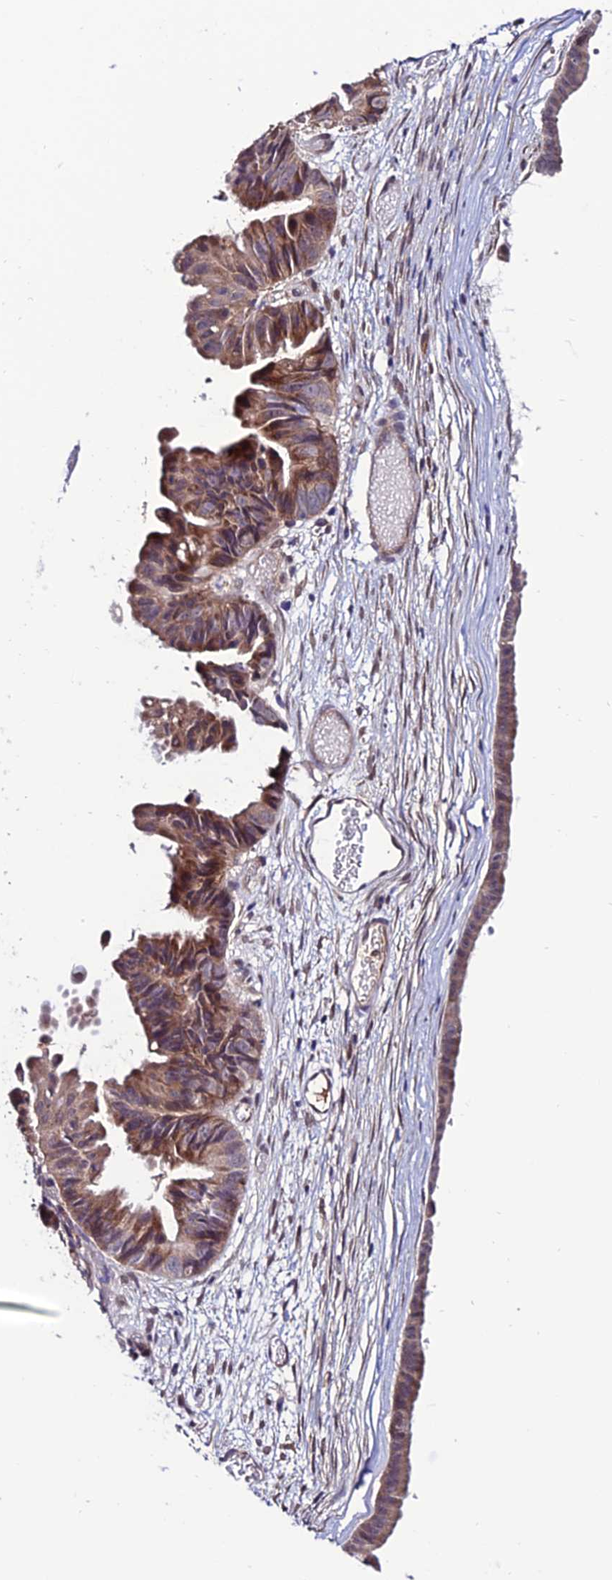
{"staining": {"intensity": "moderate", "quantity": ">75%", "location": "cytoplasmic/membranous"}, "tissue": "ovarian cancer", "cell_type": "Tumor cells", "image_type": "cancer", "snomed": [{"axis": "morphology", "description": "Cystadenocarcinoma, mucinous, NOS"}, {"axis": "topography", "description": "Ovary"}], "caption": "Immunohistochemistry (IHC) of ovarian cancer shows medium levels of moderate cytoplasmic/membranous expression in about >75% of tumor cells.", "gene": "FZD8", "patient": {"sex": "female", "age": 61}}